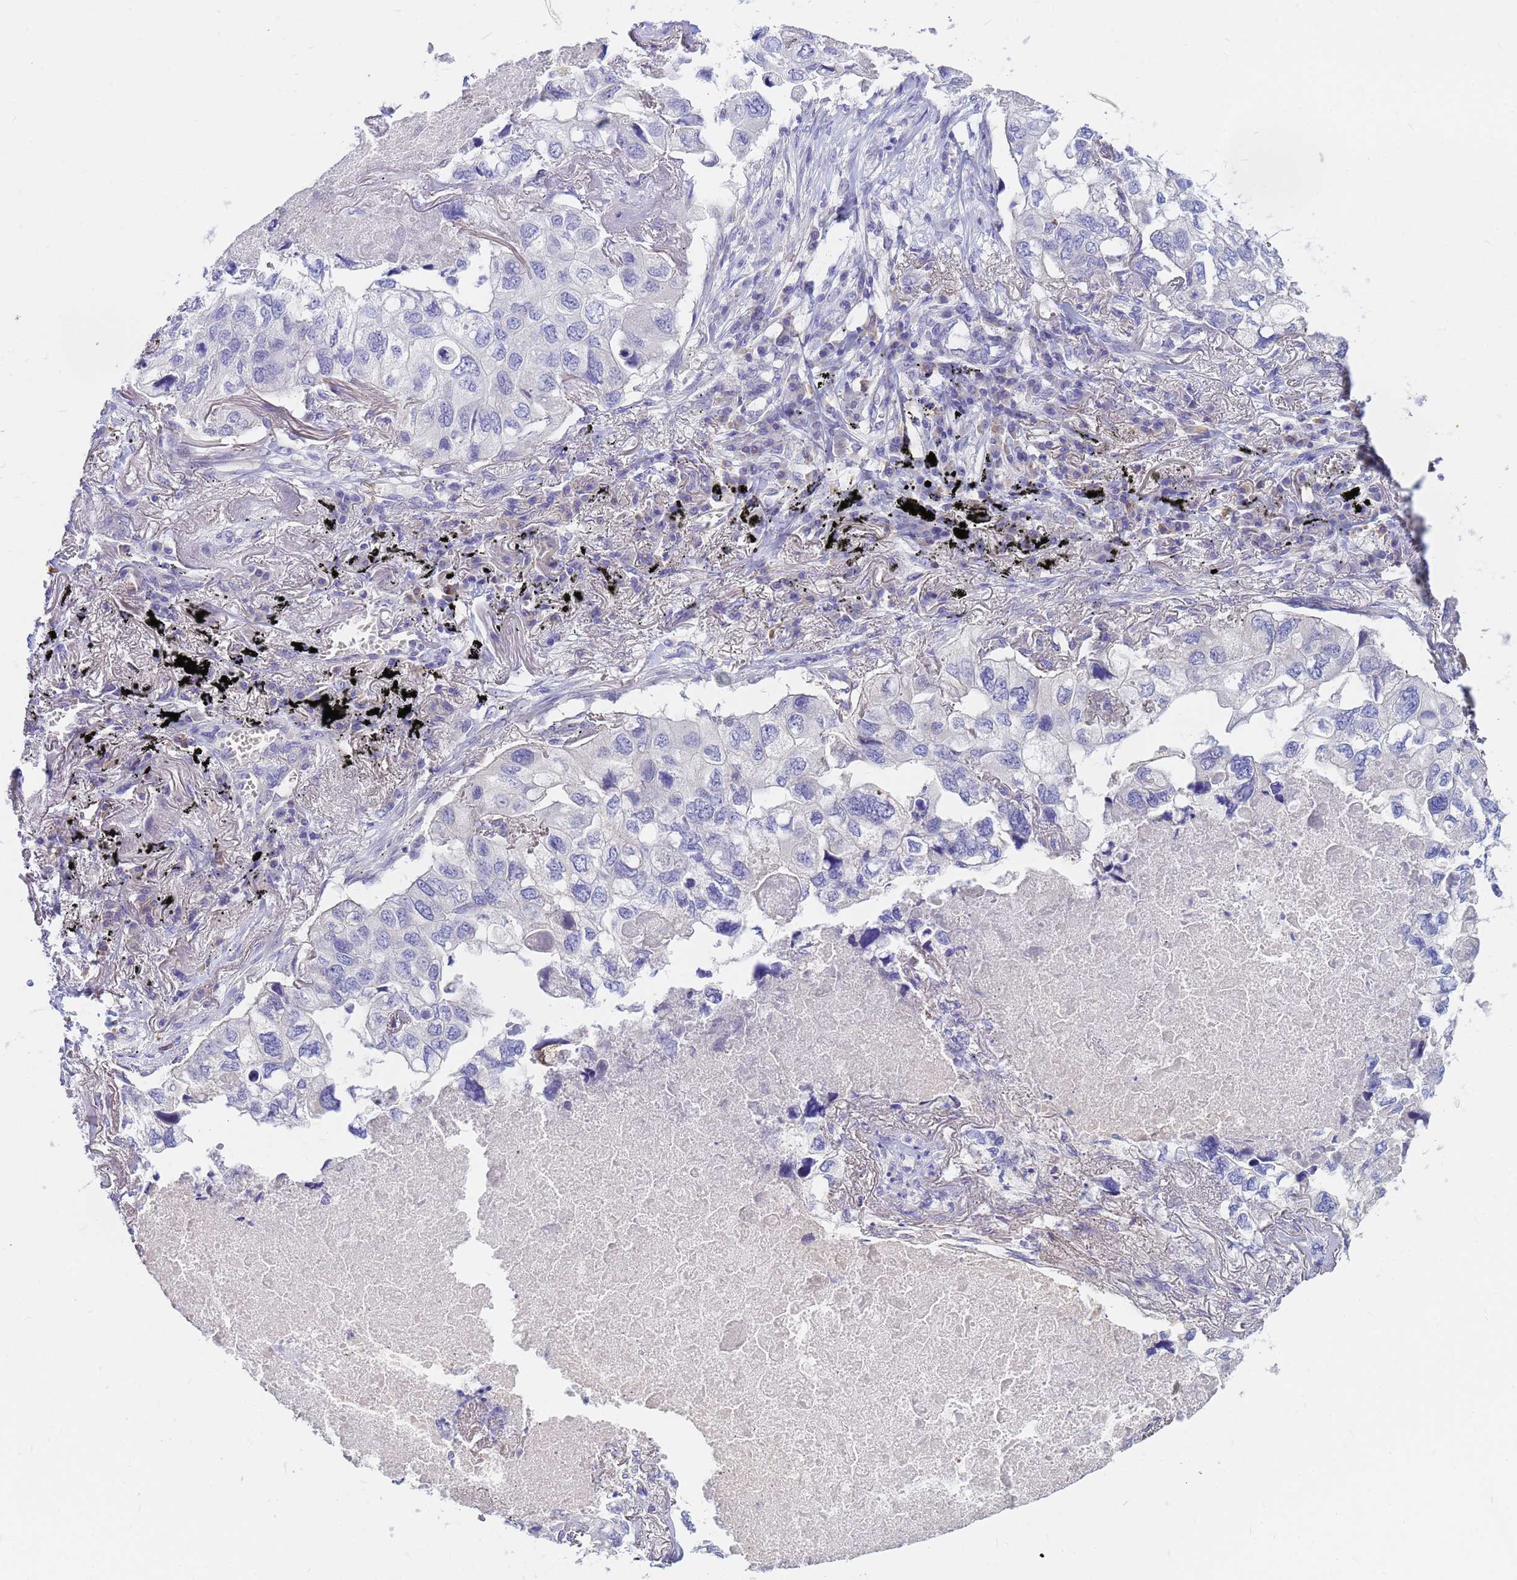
{"staining": {"intensity": "negative", "quantity": "none", "location": "none"}, "tissue": "lung cancer", "cell_type": "Tumor cells", "image_type": "cancer", "snomed": [{"axis": "morphology", "description": "Adenocarcinoma, NOS"}, {"axis": "topography", "description": "Lung"}], "caption": "A histopathology image of human lung adenocarcinoma is negative for staining in tumor cells. (Brightfield microscopy of DAB immunohistochemistry at high magnification).", "gene": "DPRX", "patient": {"sex": "male", "age": 65}}